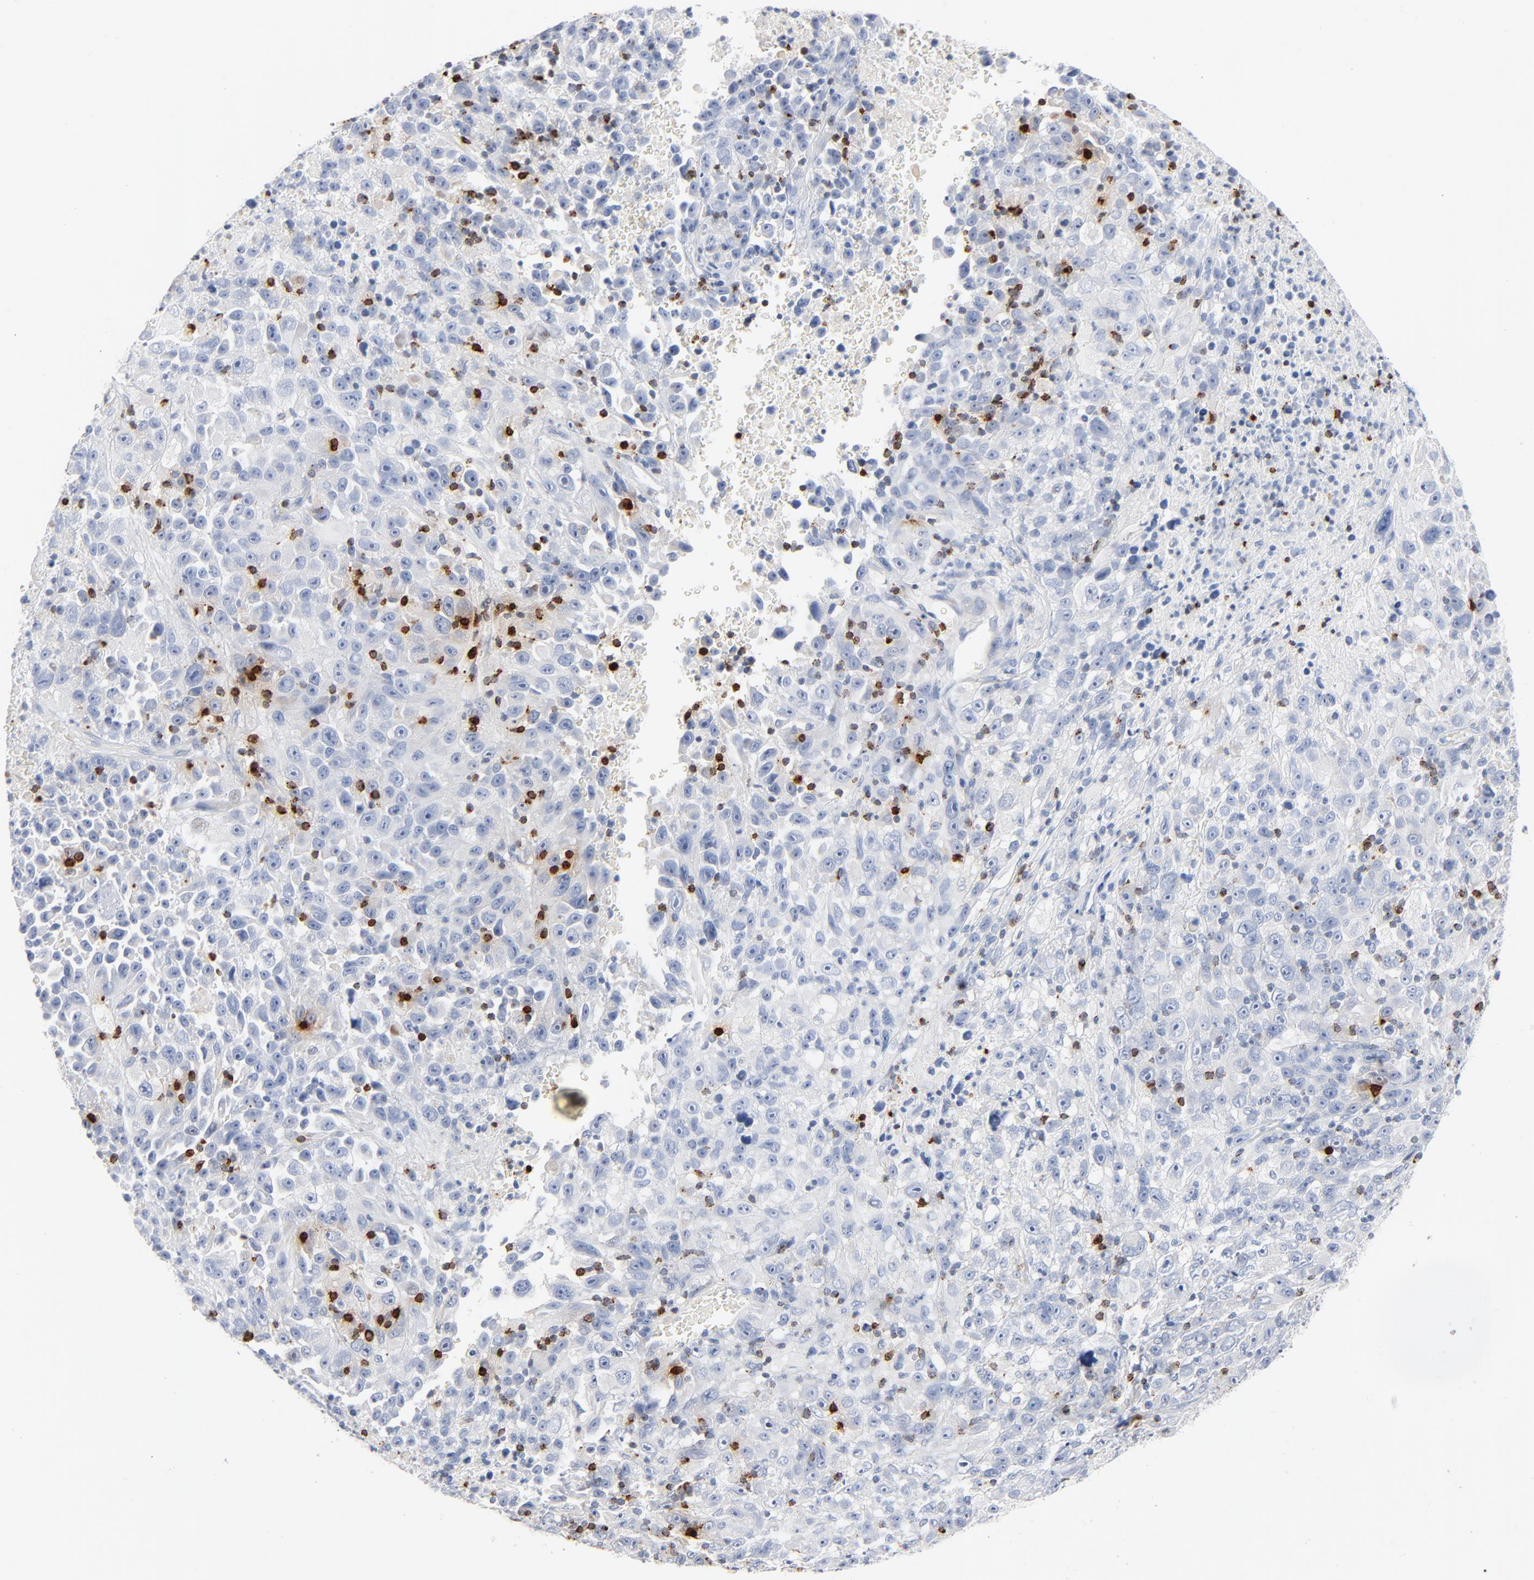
{"staining": {"intensity": "negative", "quantity": "none", "location": "none"}, "tissue": "melanoma", "cell_type": "Tumor cells", "image_type": "cancer", "snomed": [{"axis": "morphology", "description": "Malignant melanoma, Metastatic site"}, {"axis": "topography", "description": "Cerebral cortex"}], "caption": "Tumor cells are negative for protein expression in human melanoma.", "gene": "GZMB", "patient": {"sex": "female", "age": 52}}